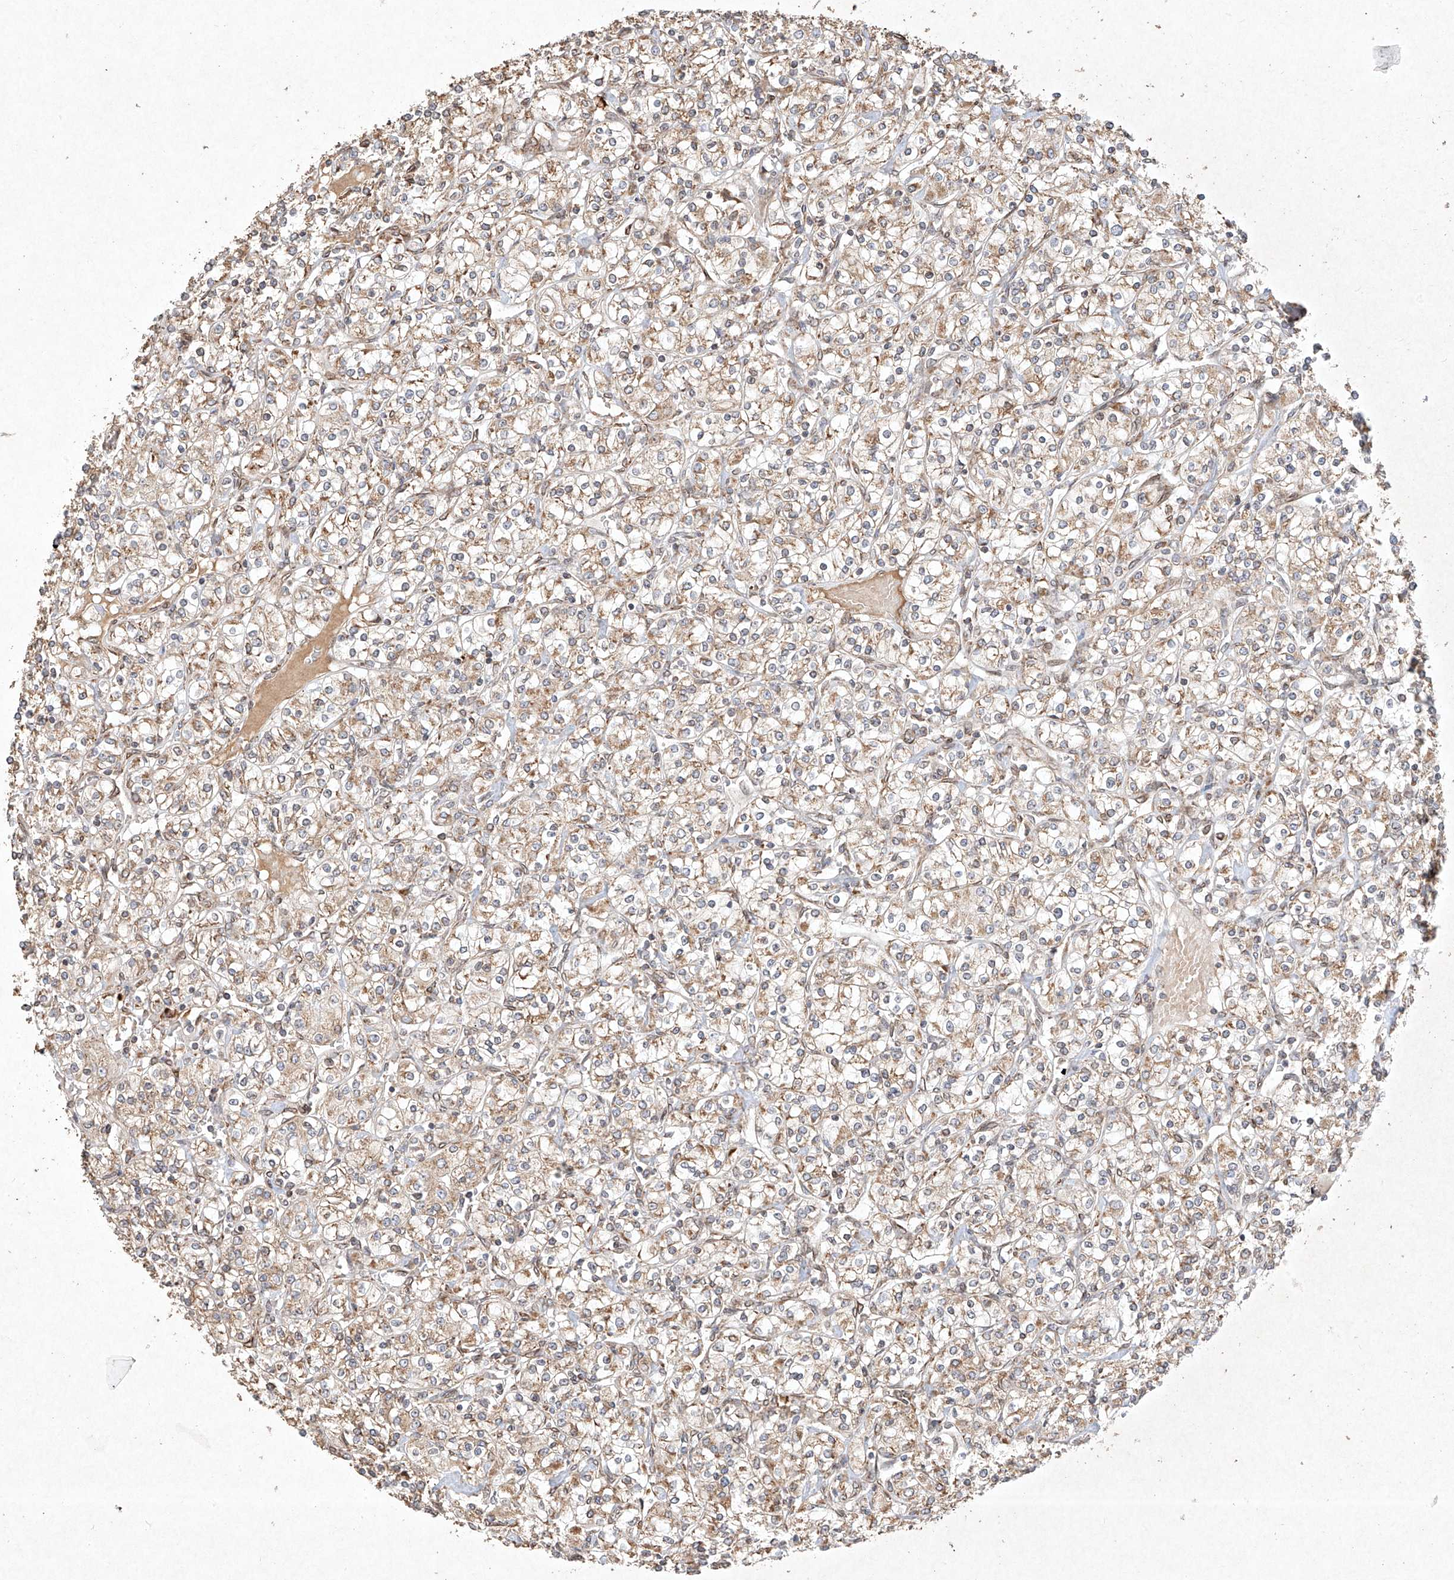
{"staining": {"intensity": "moderate", "quantity": ">75%", "location": "cytoplasmic/membranous"}, "tissue": "renal cancer", "cell_type": "Tumor cells", "image_type": "cancer", "snomed": [{"axis": "morphology", "description": "Adenocarcinoma, NOS"}, {"axis": "topography", "description": "Kidney"}], "caption": "IHC histopathology image of neoplastic tissue: renal cancer (adenocarcinoma) stained using immunohistochemistry shows medium levels of moderate protein expression localized specifically in the cytoplasmic/membranous of tumor cells, appearing as a cytoplasmic/membranous brown color.", "gene": "SEMA3B", "patient": {"sex": "male", "age": 77}}